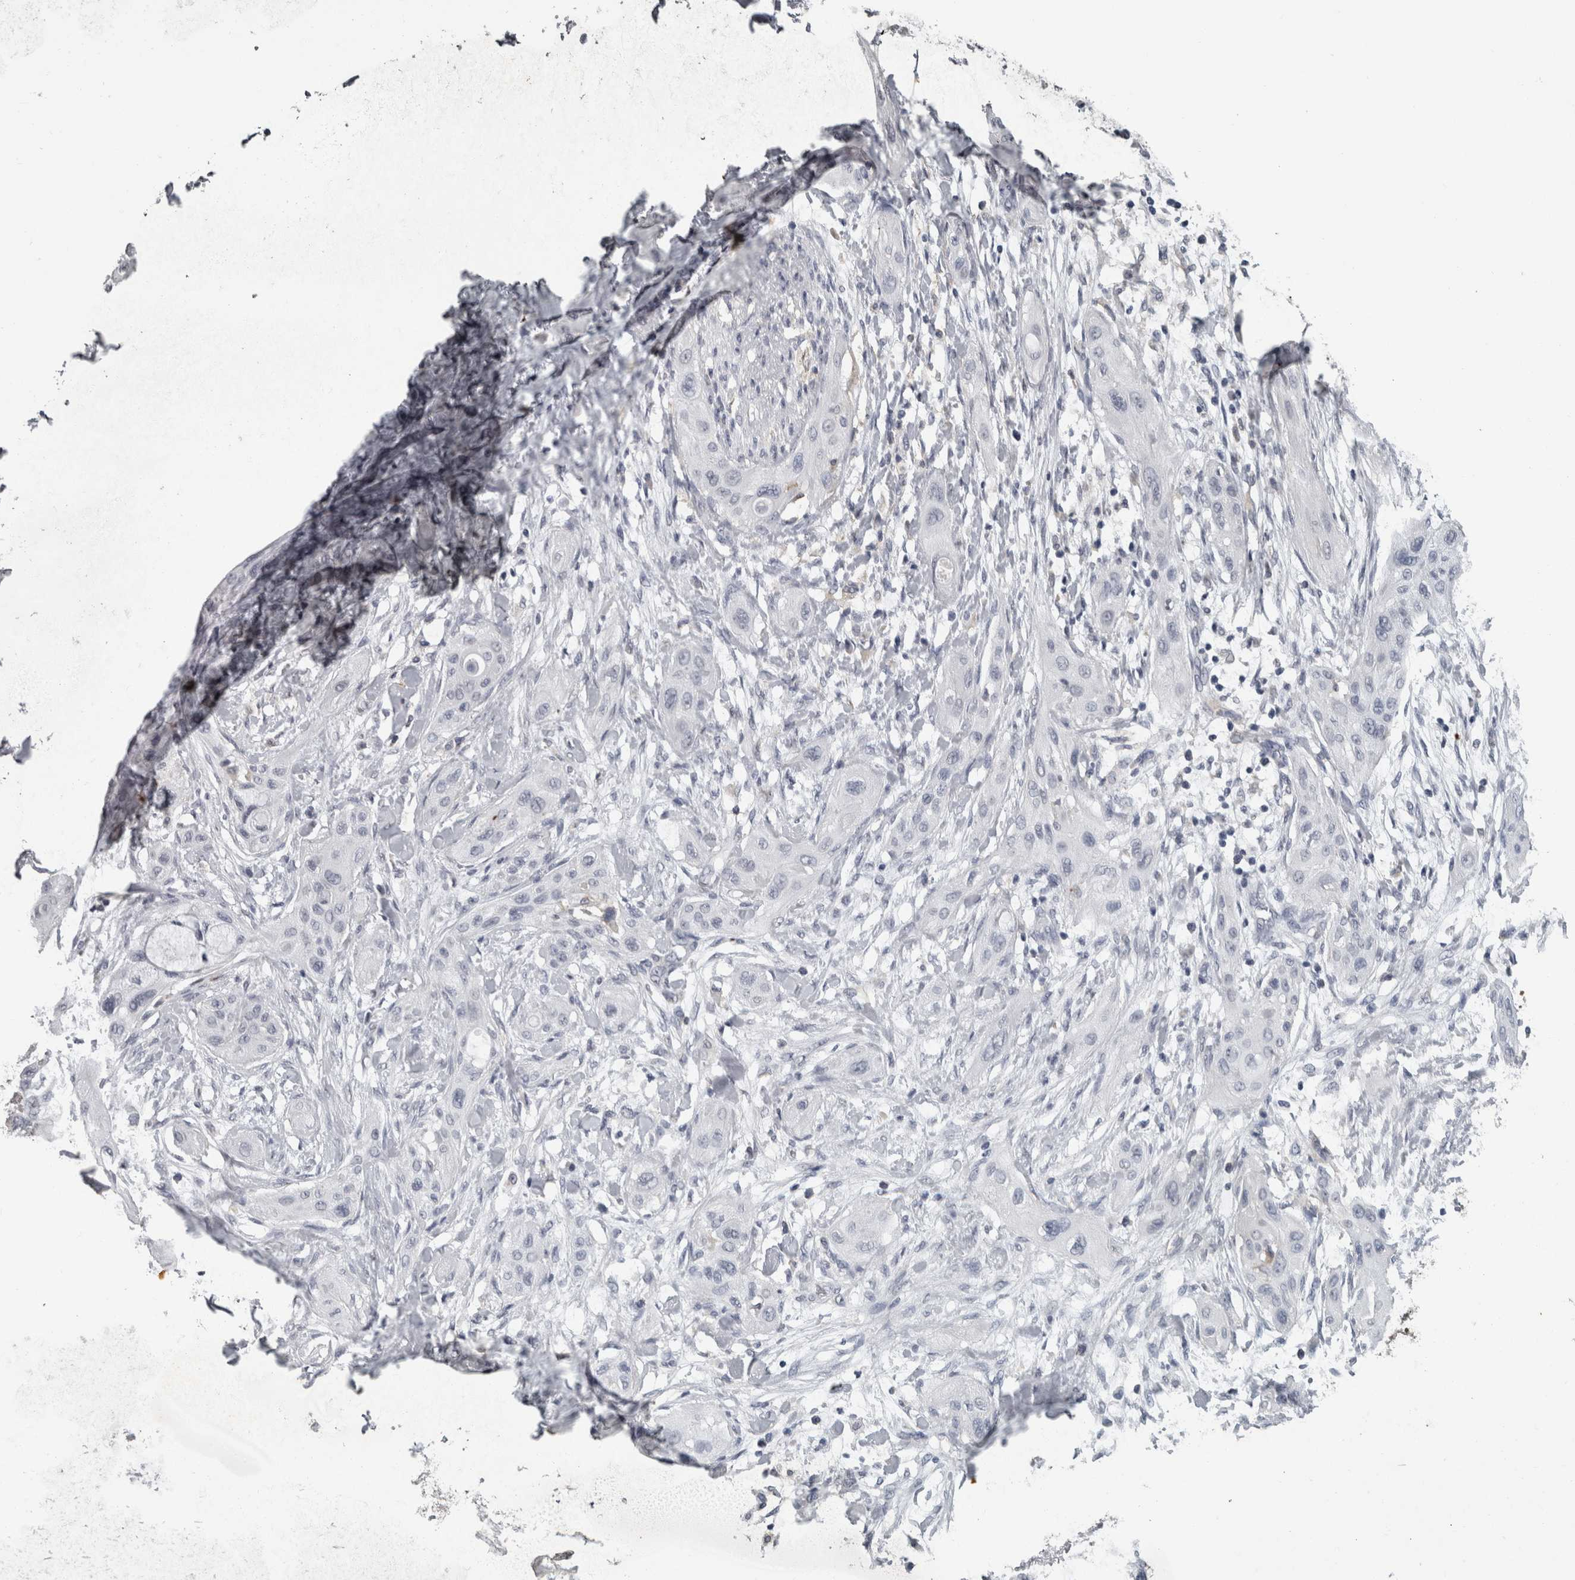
{"staining": {"intensity": "negative", "quantity": "none", "location": "none"}, "tissue": "lung cancer", "cell_type": "Tumor cells", "image_type": "cancer", "snomed": [{"axis": "morphology", "description": "Squamous cell carcinoma, NOS"}, {"axis": "topography", "description": "Lung"}], "caption": "A high-resolution image shows IHC staining of squamous cell carcinoma (lung), which shows no significant positivity in tumor cells.", "gene": "PIK3AP1", "patient": {"sex": "female", "age": 47}}